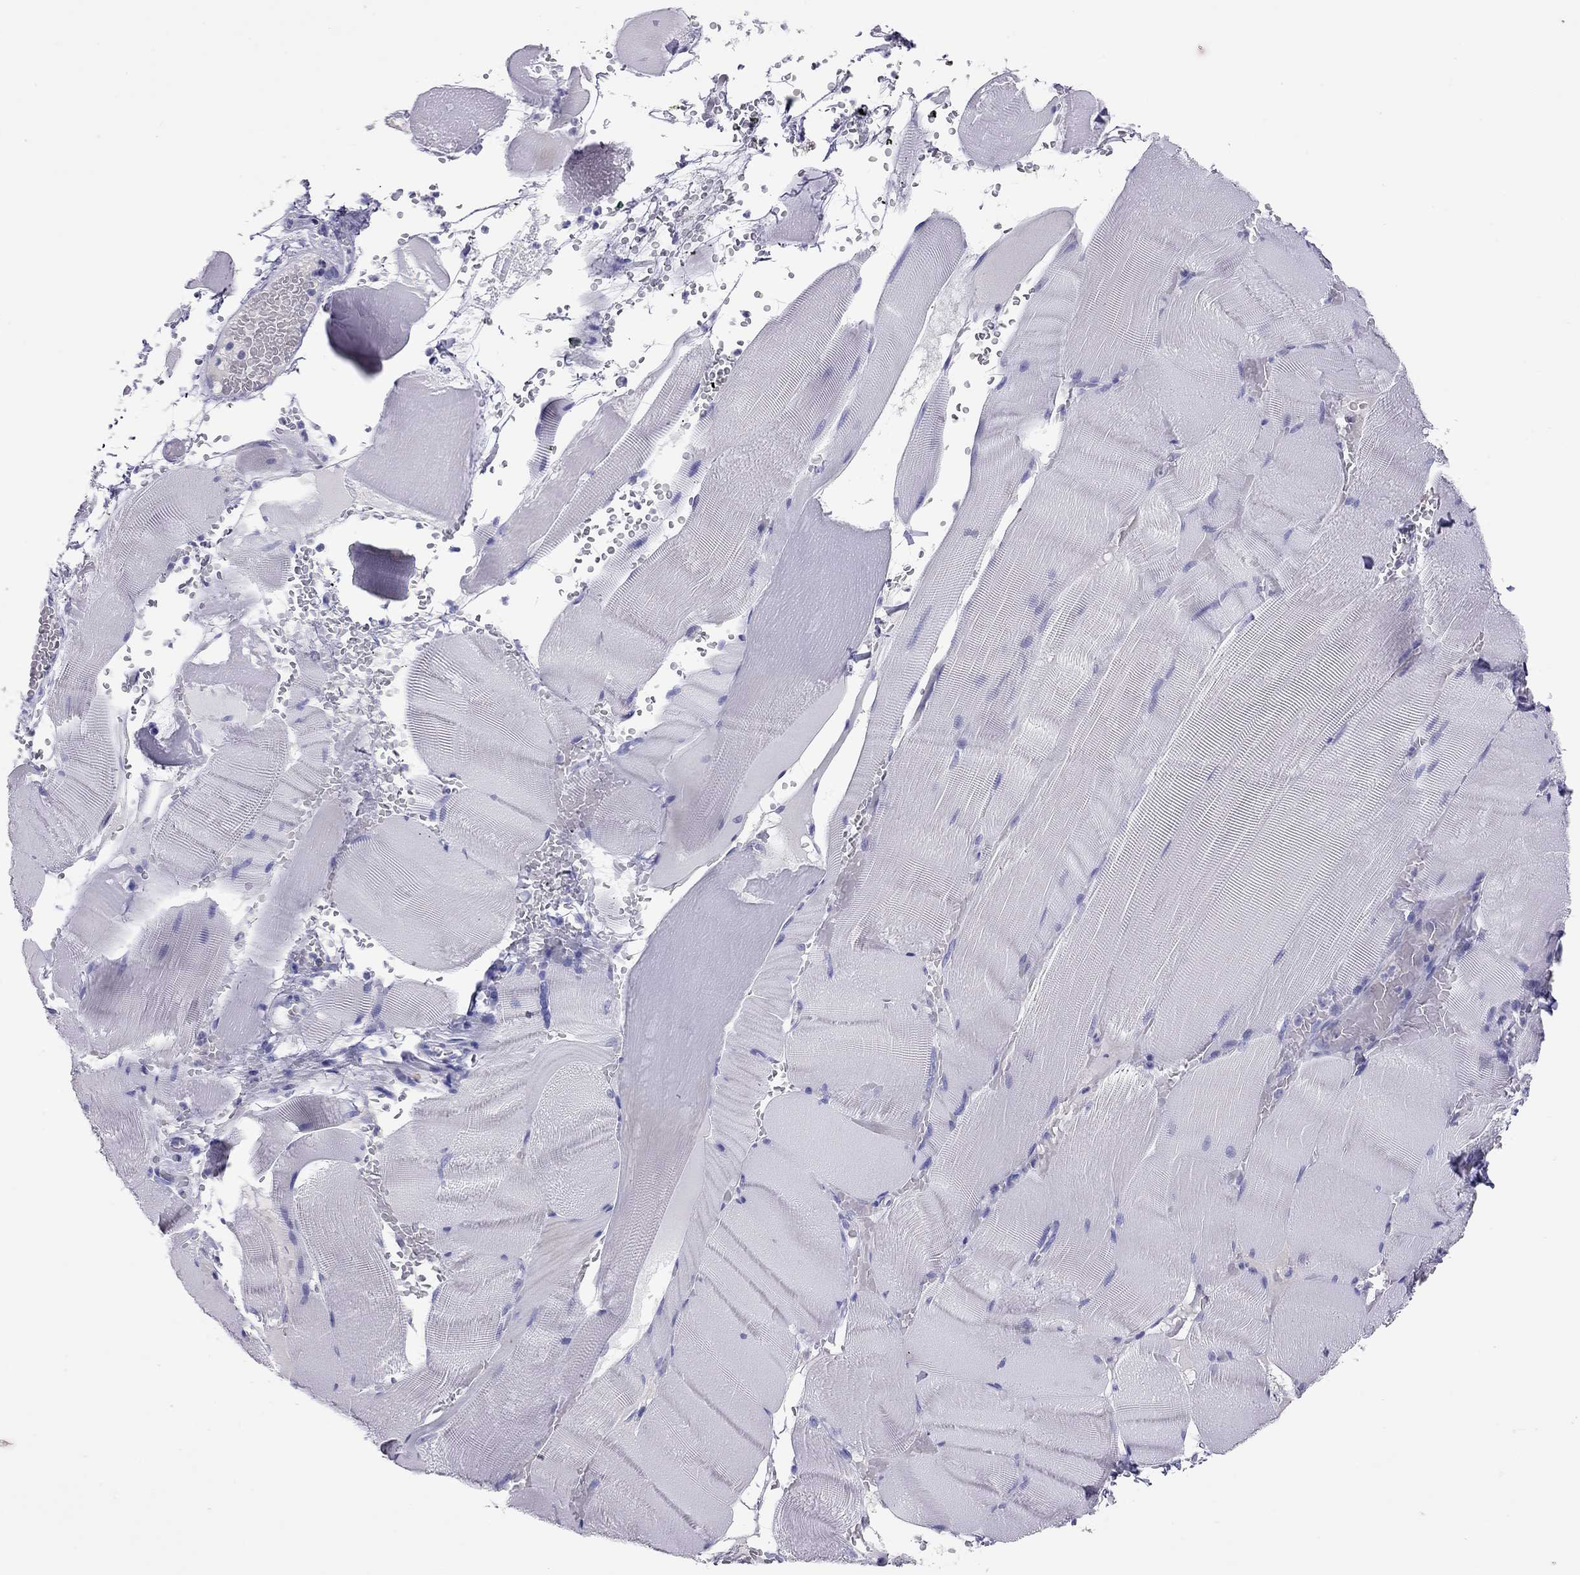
{"staining": {"intensity": "negative", "quantity": "none", "location": "none"}, "tissue": "skeletal muscle", "cell_type": "Myocytes", "image_type": "normal", "snomed": [{"axis": "morphology", "description": "Normal tissue, NOS"}, {"axis": "topography", "description": "Skeletal muscle"}], "caption": "Unremarkable skeletal muscle was stained to show a protein in brown. There is no significant staining in myocytes.", "gene": "CALHM1", "patient": {"sex": "male", "age": 56}}